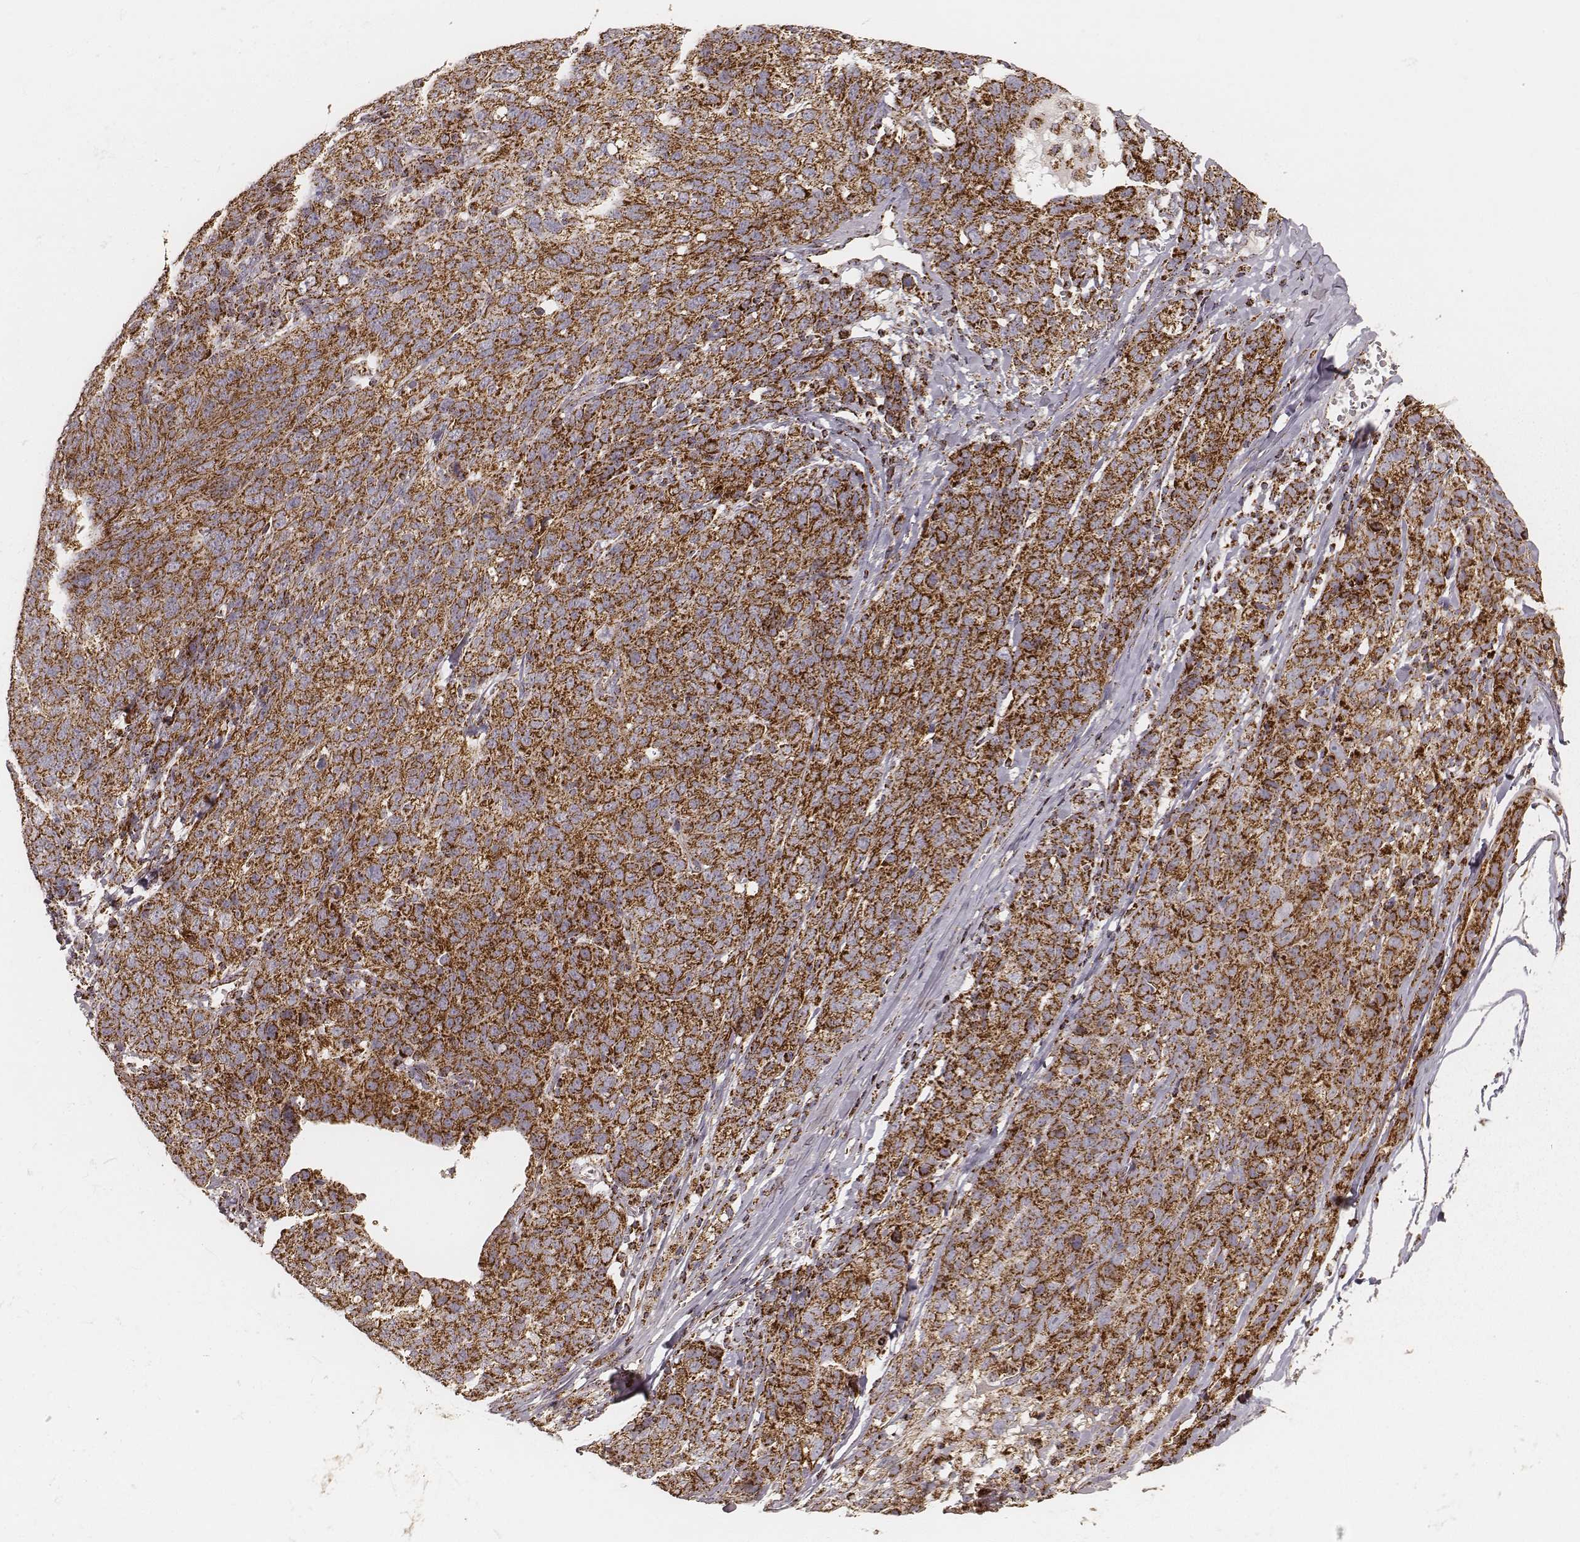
{"staining": {"intensity": "strong", "quantity": ">75%", "location": "cytoplasmic/membranous"}, "tissue": "ovarian cancer", "cell_type": "Tumor cells", "image_type": "cancer", "snomed": [{"axis": "morphology", "description": "Cystadenocarcinoma, serous, NOS"}, {"axis": "topography", "description": "Ovary"}], "caption": "Human serous cystadenocarcinoma (ovarian) stained with a protein marker reveals strong staining in tumor cells.", "gene": "CS", "patient": {"sex": "female", "age": 71}}